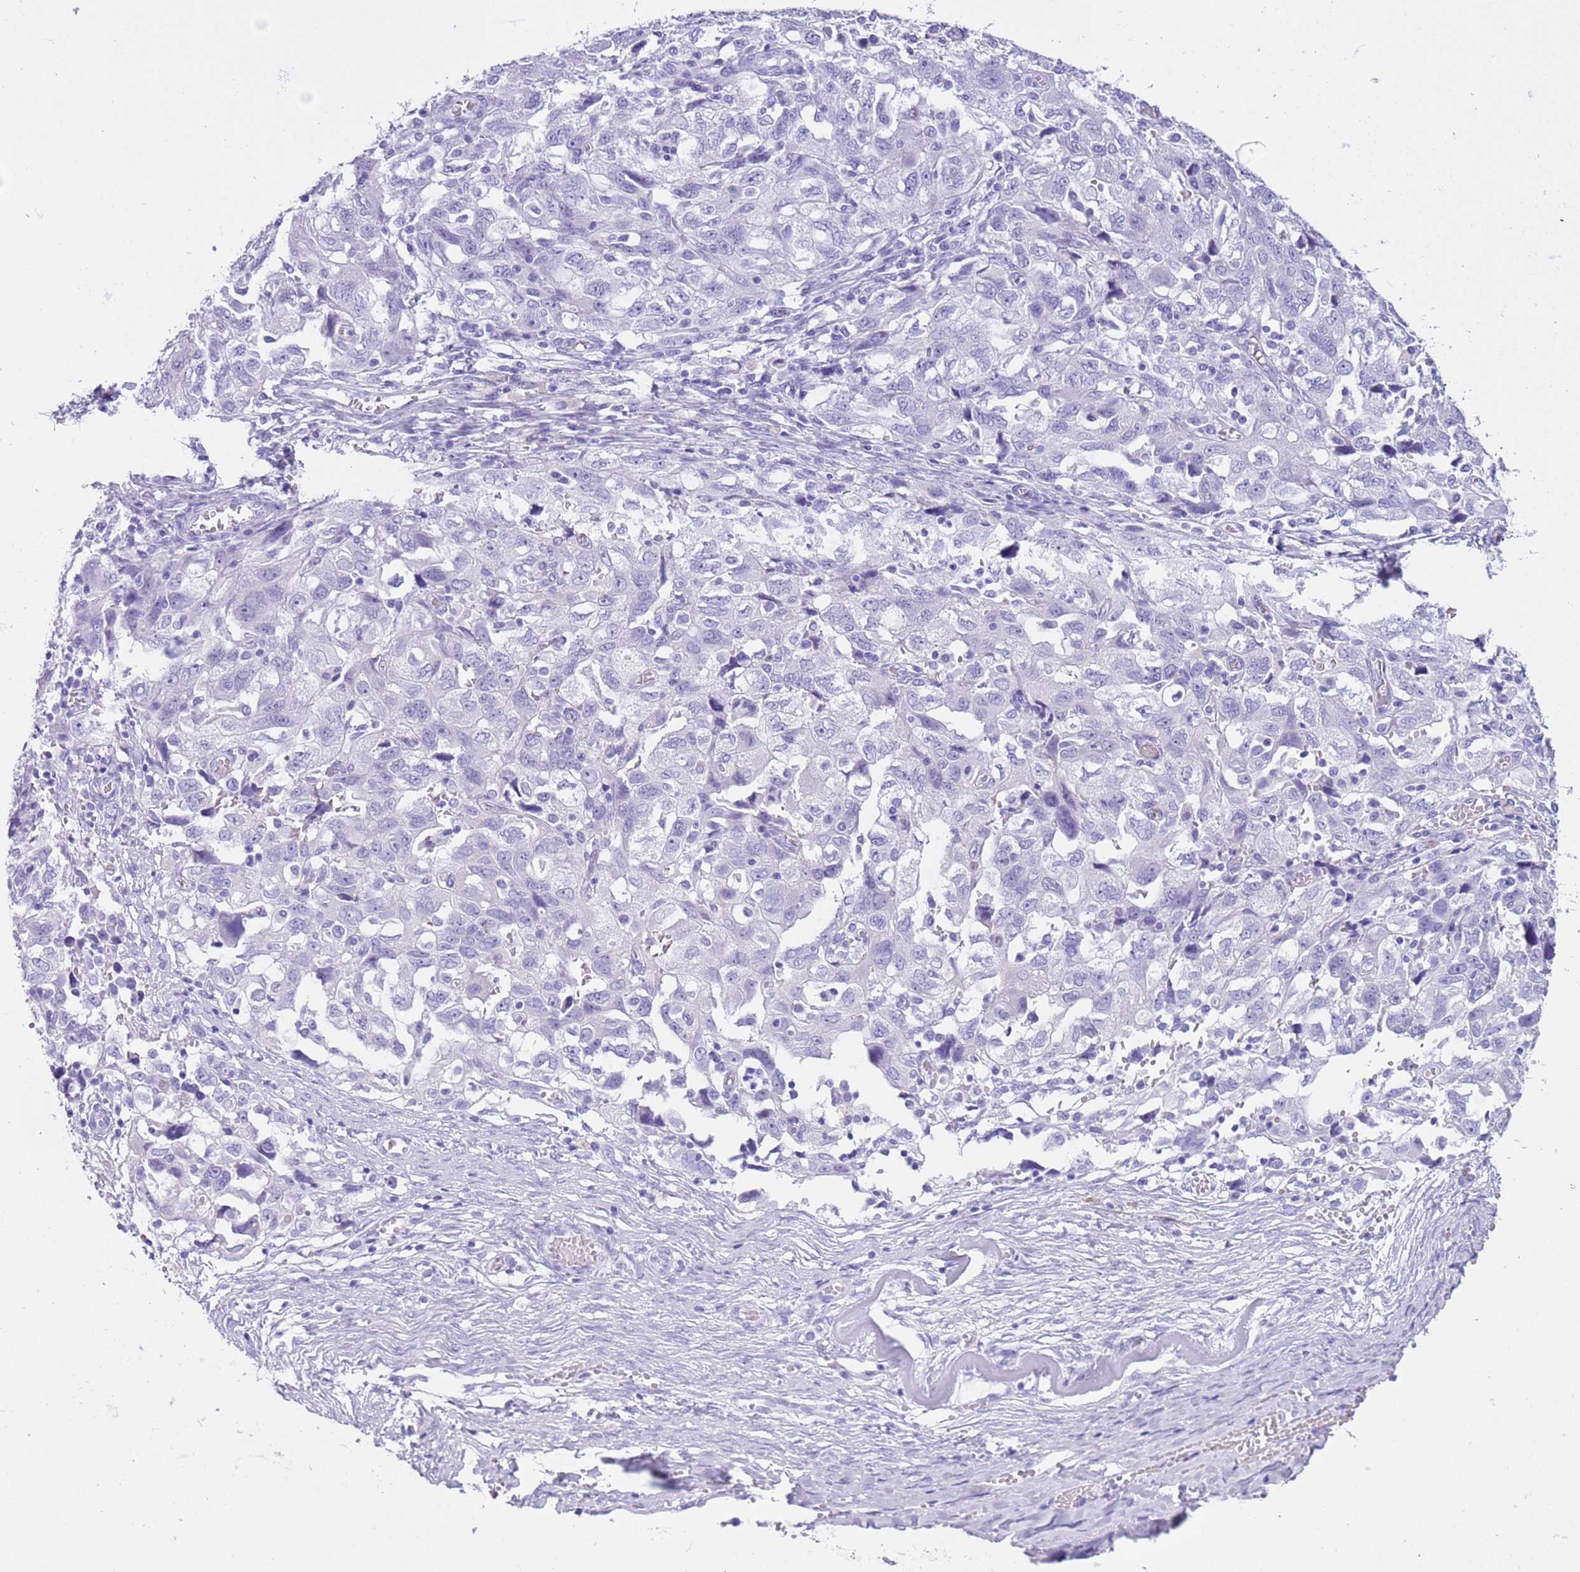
{"staining": {"intensity": "negative", "quantity": "none", "location": "none"}, "tissue": "ovarian cancer", "cell_type": "Tumor cells", "image_type": "cancer", "snomed": [{"axis": "morphology", "description": "Carcinoma, NOS"}, {"axis": "morphology", "description": "Cystadenocarcinoma, serous, NOS"}, {"axis": "topography", "description": "Ovary"}], "caption": "Image shows no significant protein expression in tumor cells of ovarian cancer.", "gene": "TMEM185B", "patient": {"sex": "female", "age": 69}}